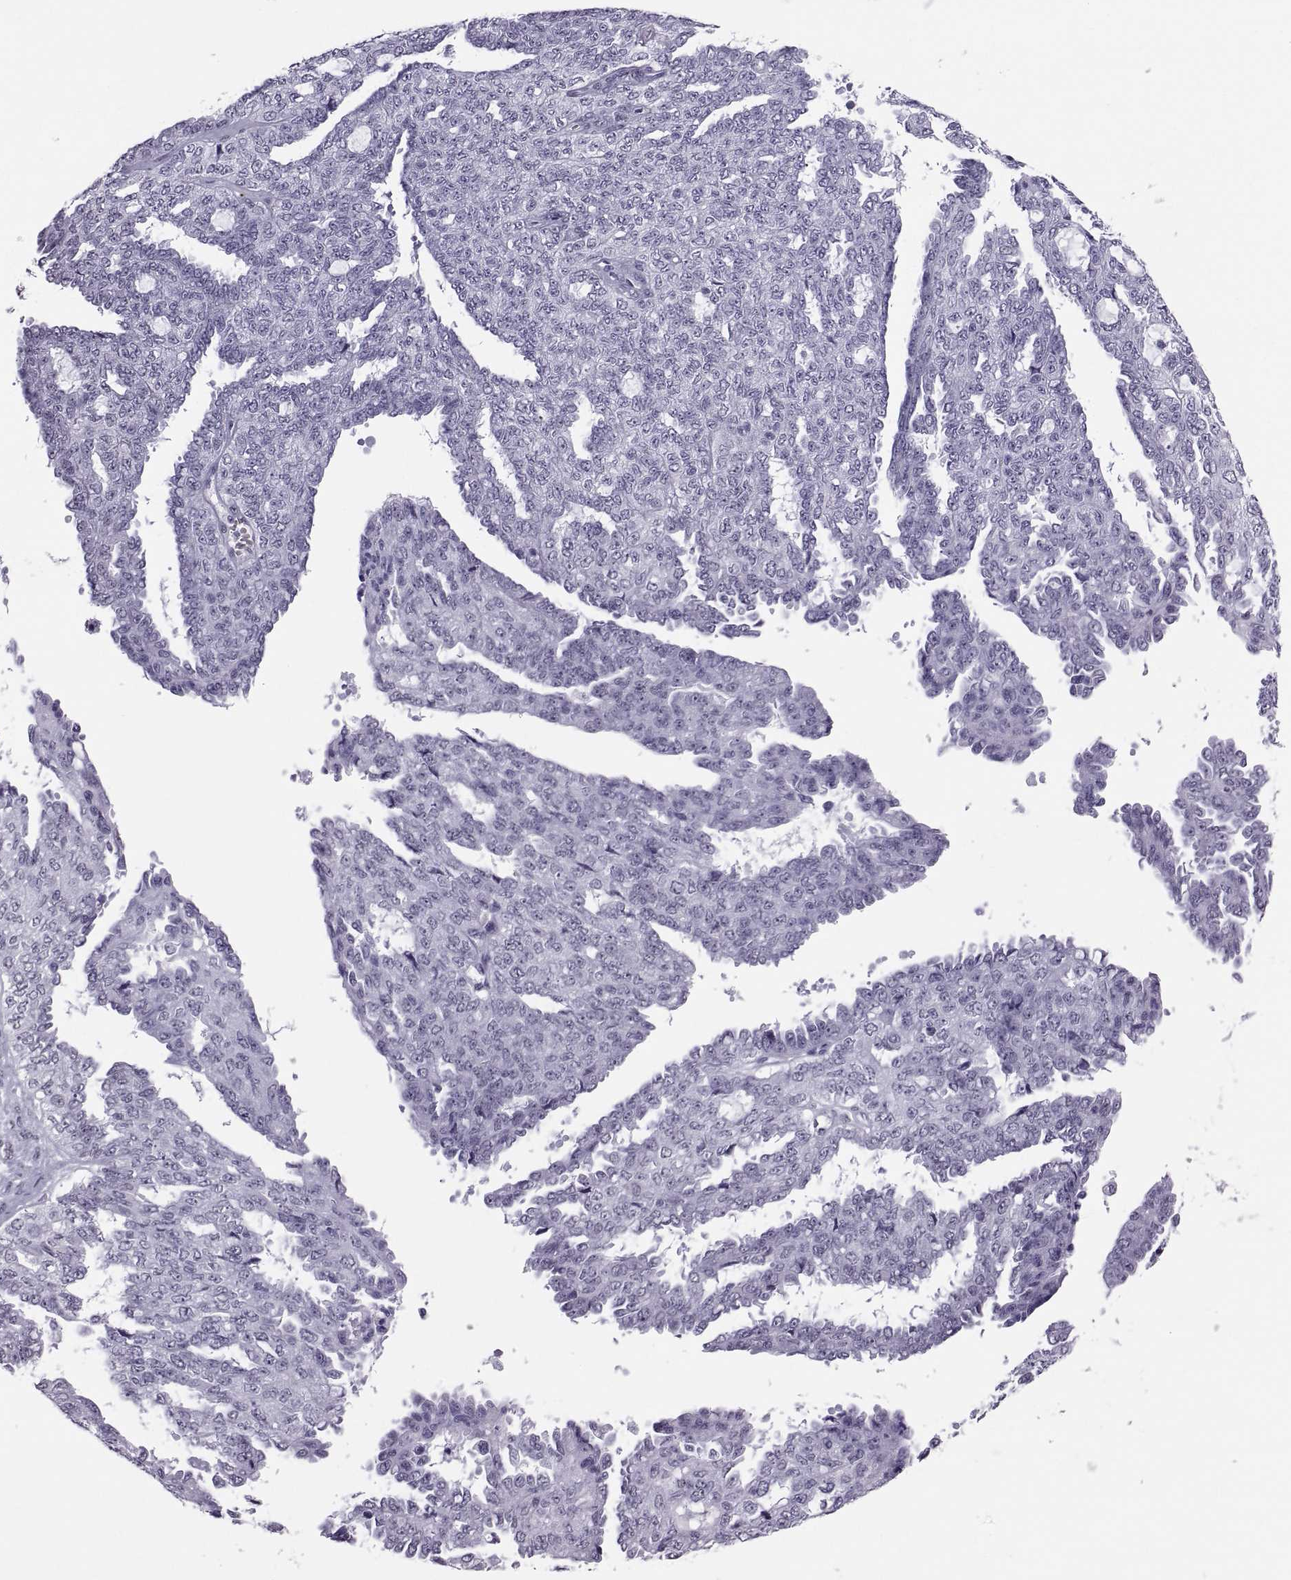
{"staining": {"intensity": "negative", "quantity": "none", "location": "none"}, "tissue": "ovarian cancer", "cell_type": "Tumor cells", "image_type": "cancer", "snomed": [{"axis": "morphology", "description": "Cystadenocarcinoma, serous, NOS"}, {"axis": "topography", "description": "Ovary"}], "caption": "Immunohistochemistry image of ovarian cancer stained for a protein (brown), which reveals no positivity in tumor cells.", "gene": "NEUROD6", "patient": {"sex": "female", "age": 71}}